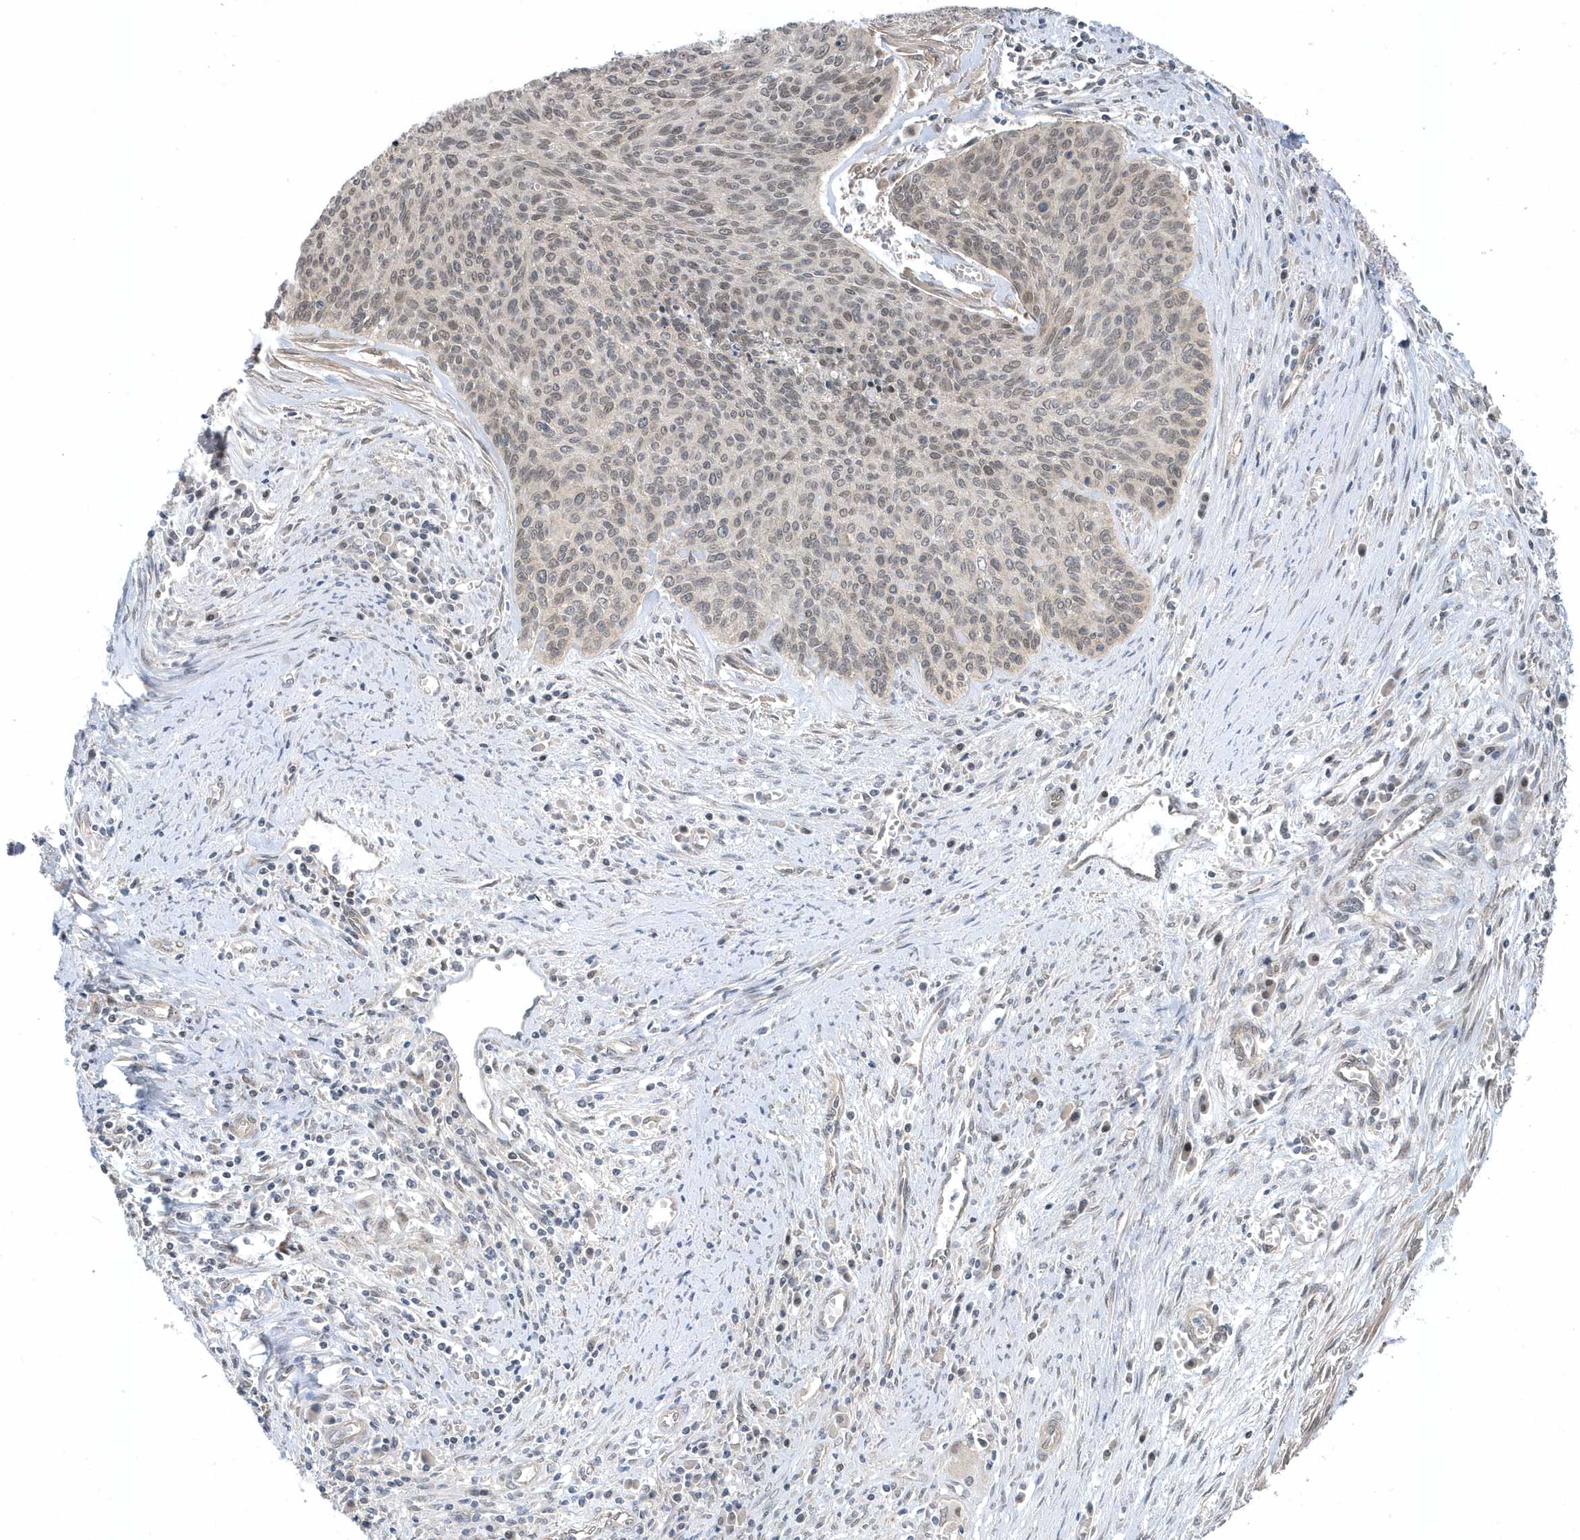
{"staining": {"intensity": "weak", "quantity": "<25%", "location": "nuclear"}, "tissue": "cervical cancer", "cell_type": "Tumor cells", "image_type": "cancer", "snomed": [{"axis": "morphology", "description": "Squamous cell carcinoma, NOS"}, {"axis": "topography", "description": "Cervix"}], "caption": "This is an immunohistochemistry (IHC) photomicrograph of cervical cancer. There is no positivity in tumor cells.", "gene": "USP53", "patient": {"sex": "female", "age": 55}}